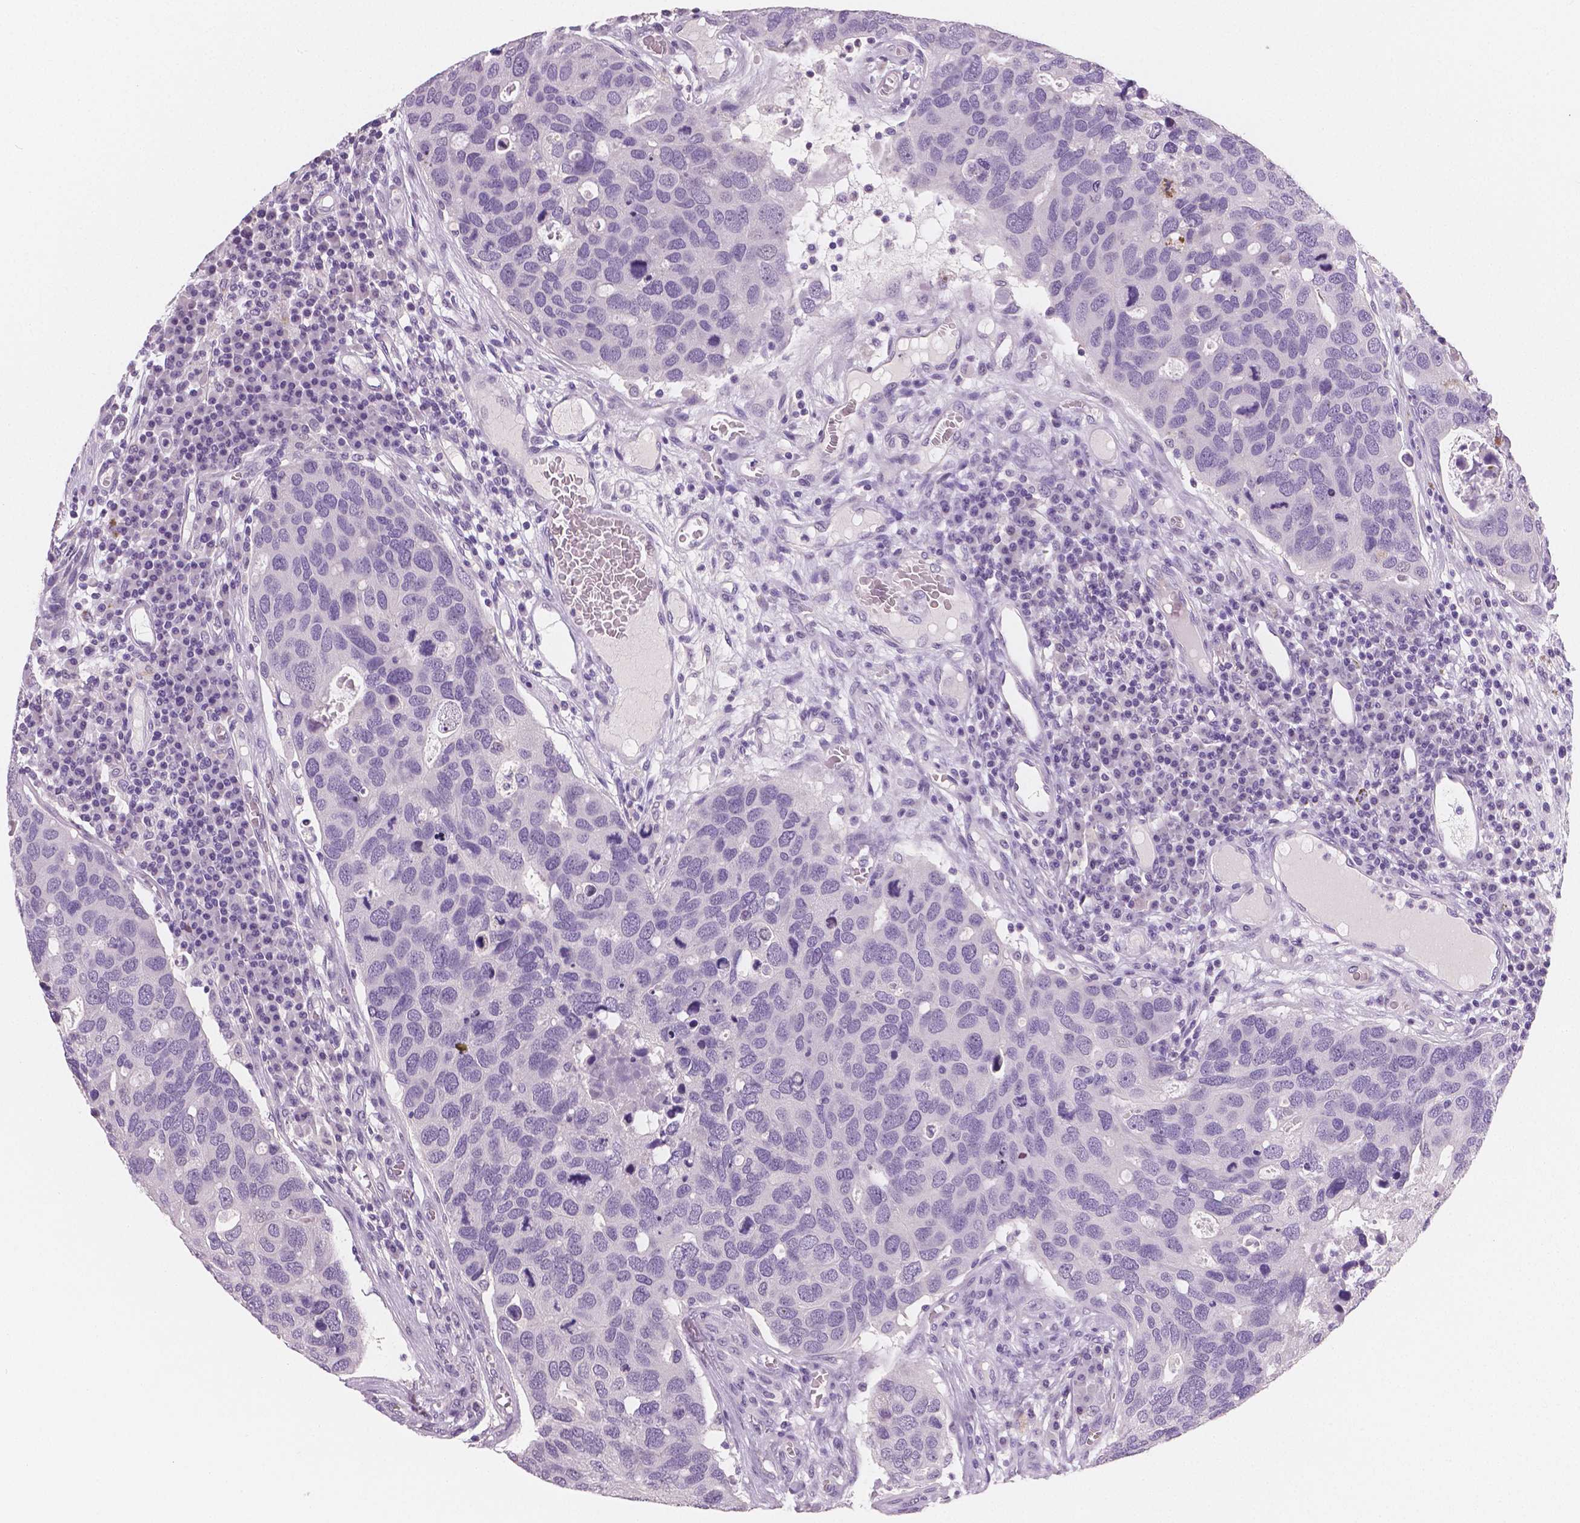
{"staining": {"intensity": "negative", "quantity": "none", "location": "none"}, "tissue": "breast cancer", "cell_type": "Tumor cells", "image_type": "cancer", "snomed": [{"axis": "morphology", "description": "Duct carcinoma"}, {"axis": "topography", "description": "Breast"}], "caption": "DAB (3,3'-diaminobenzidine) immunohistochemical staining of breast cancer reveals no significant staining in tumor cells.", "gene": "TSPAN7", "patient": {"sex": "female", "age": 83}}